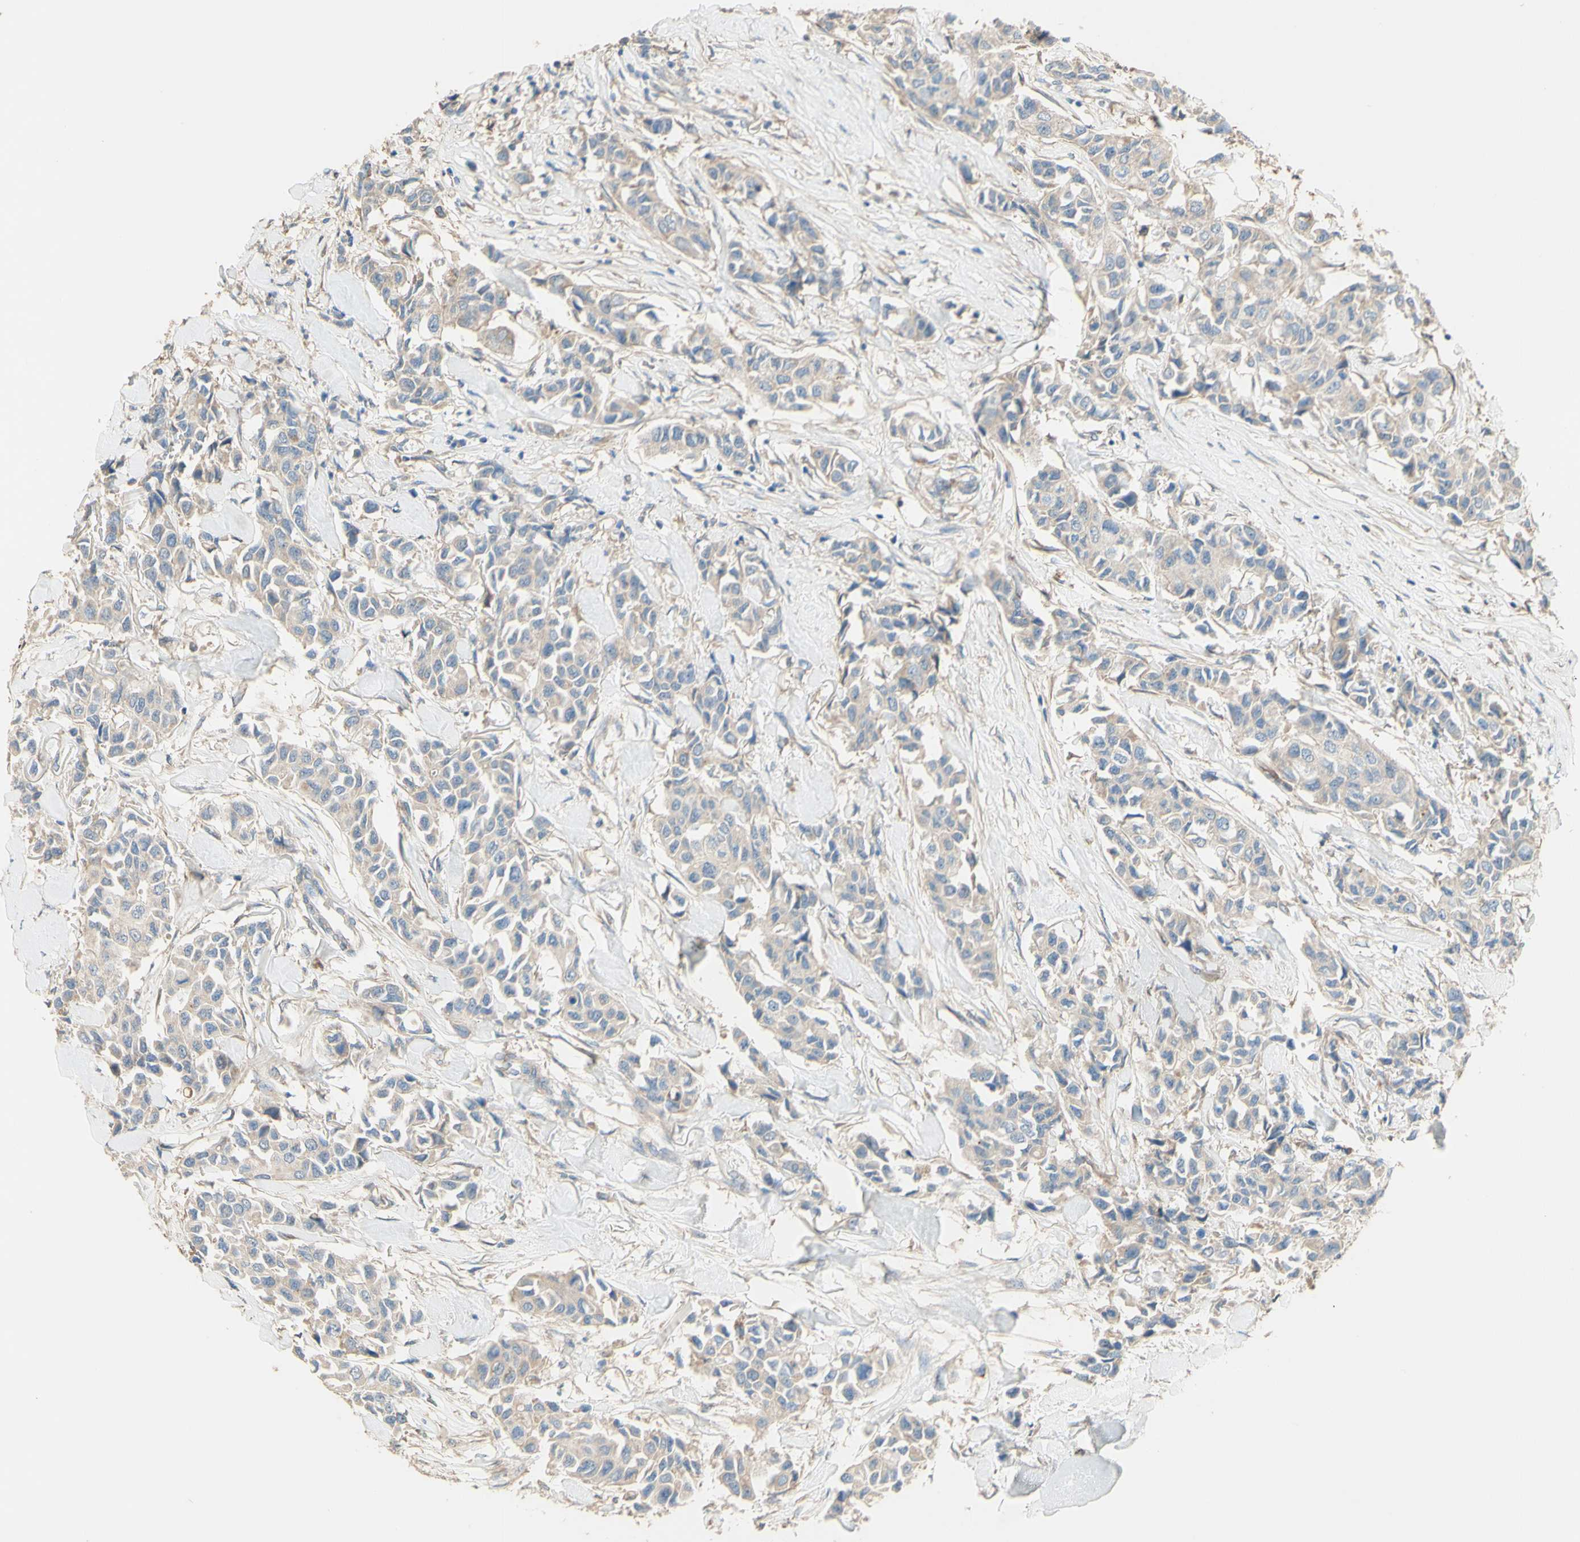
{"staining": {"intensity": "weak", "quantity": "25%-75%", "location": "cytoplasmic/membranous"}, "tissue": "breast cancer", "cell_type": "Tumor cells", "image_type": "cancer", "snomed": [{"axis": "morphology", "description": "Duct carcinoma"}, {"axis": "topography", "description": "Breast"}], "caption": "Breast cancer was stained to show a protein in brown. There is low levels of weak cytoplasmic/membranous positivity in approximately 25%-75% of tumor cells. The staining was performed using DAB to visualize the protein expression in brown, while the nuclei were stained in blue with hematoxylin (Magnification: 20x).", "gene": "DKK3", "patient": {"sex": "female", "age": 80}}